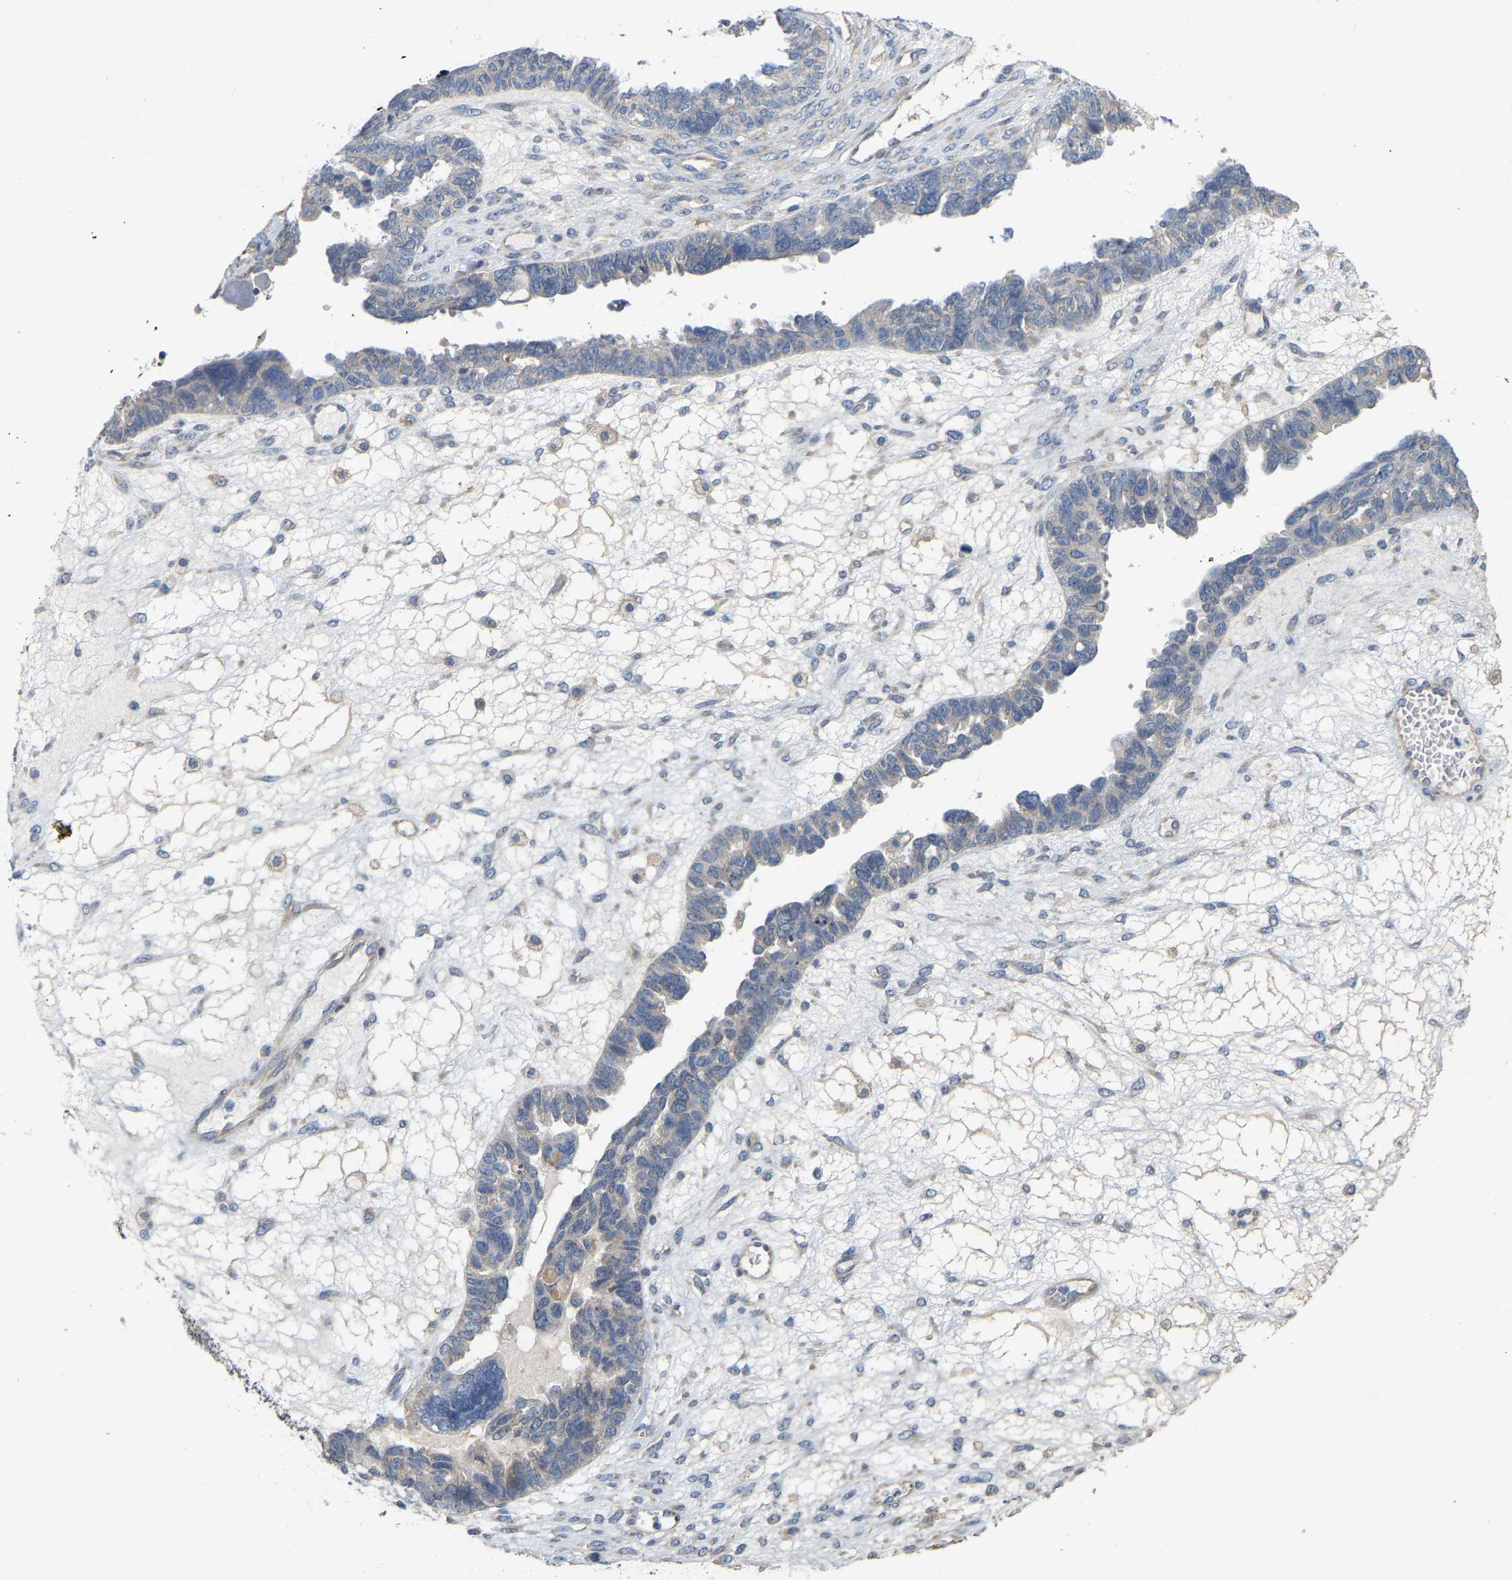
{"staining": {"intensity": "weak", "quantity": "<25%", "location": "cytoplasmic/membranous"}, "tissue": "ovarian cancer", "cell_type": "Tumor cells", "image_type": "cancer", "snomed": [{"axis": "morphology", "description": "Cystadenocarcinoma, serous, NOS"}, {"axis": "topography", "description": "Ovary"}], "caption": "High power microscopy histopathology image of an immunohistochemistry micrograph of serous cystadenocarcinoma (ovarian), revealing no significant positivity in tumor cells. (Immunohistochemistry (ihc), brightfield microscopy, high magnification).", "gene": "SSH1", "patient": {"sex": "female", "age": 79}}